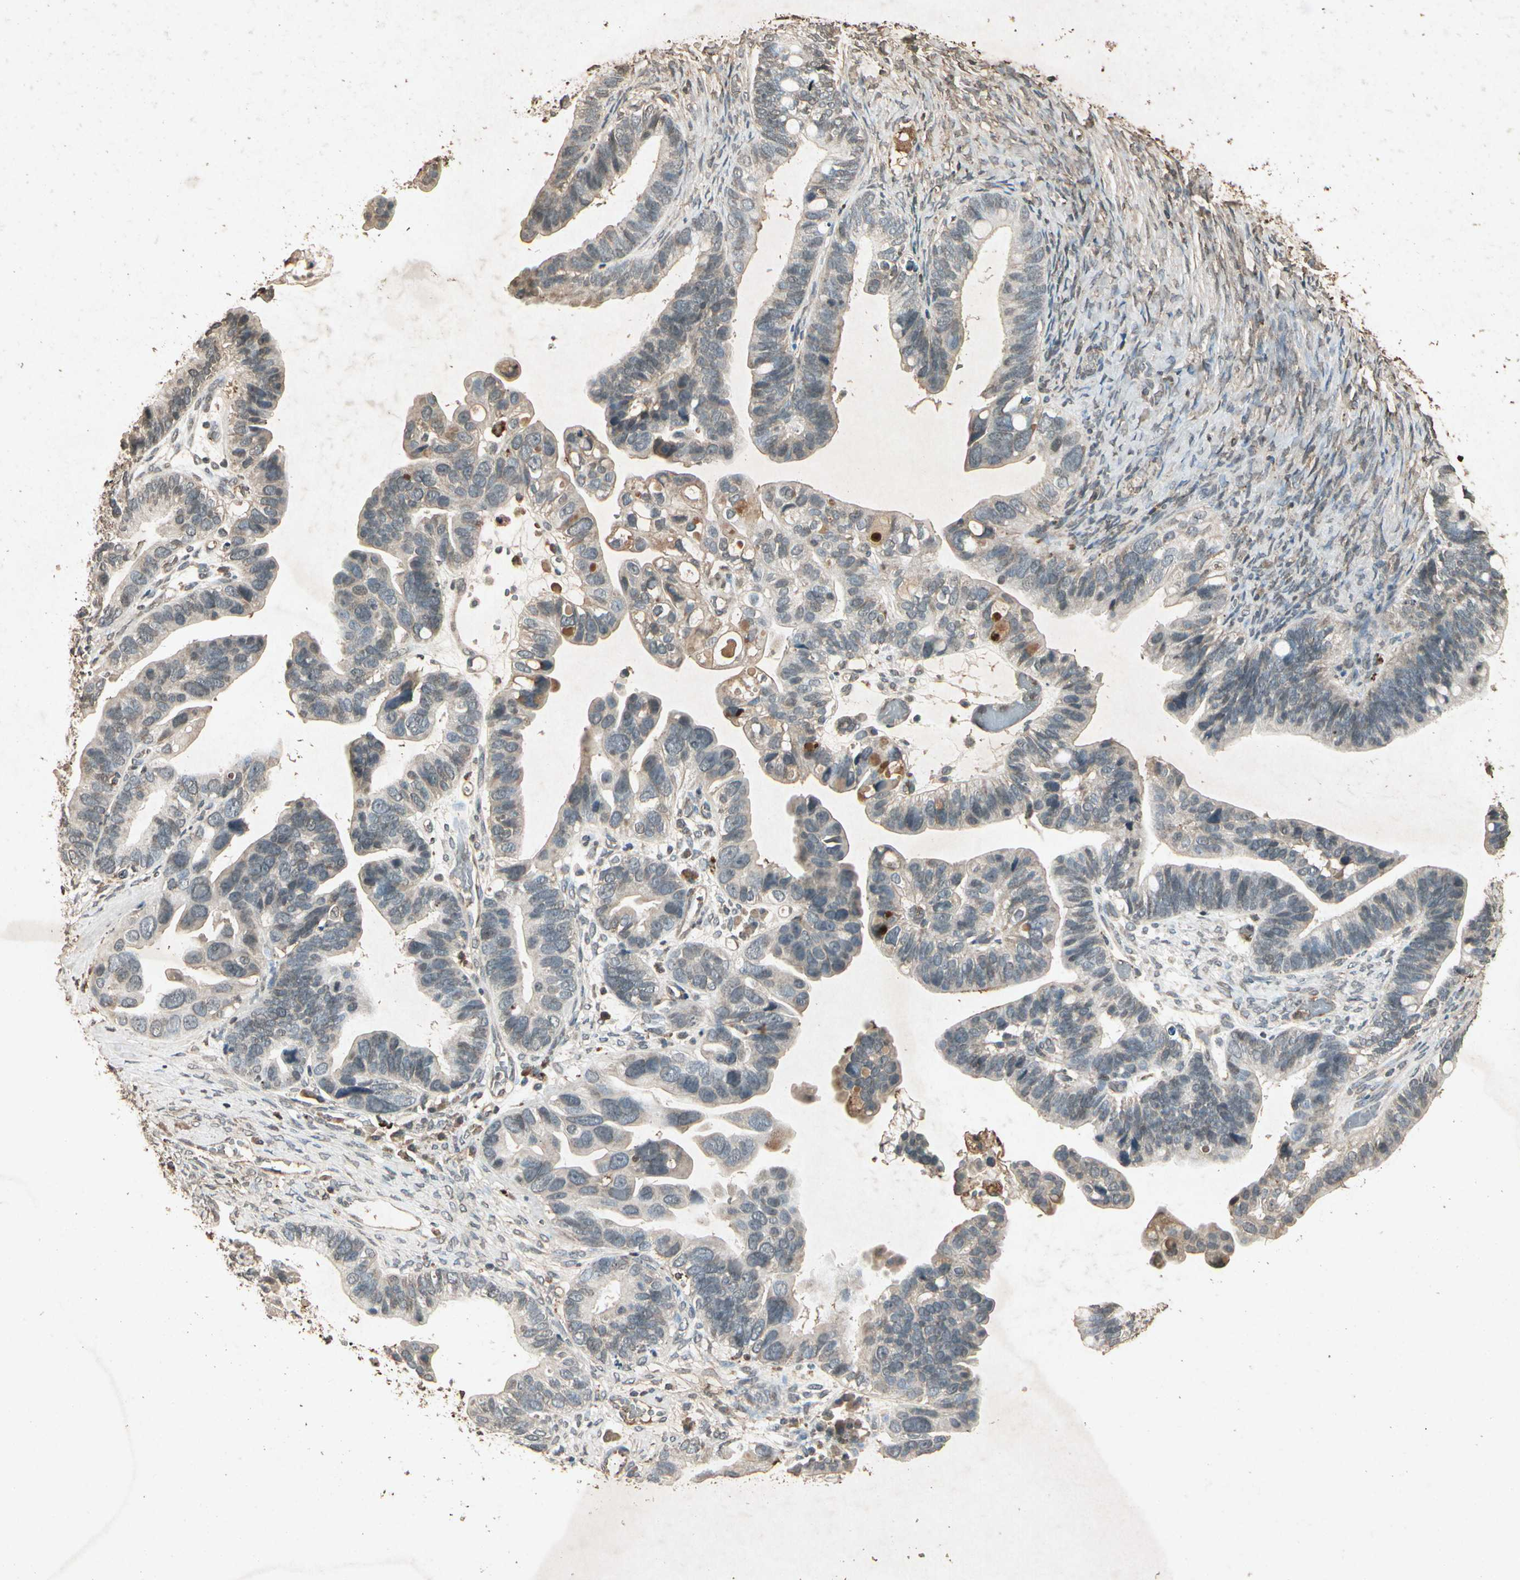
{"staining": {"intensity": "negative", "quantity": "none", "location": "none"}, "tissue": "ovarian cancer", "cell_type": "Tumor cells", "image_type": "cancer", "snomed": [{"axis": "morphology", "description": "Cystadenocarcinoma, serous, NOS"}, {"axis": "topography", "description": "Ovary"}], "caption": "IHC micrograph of human serous cystadenocarcinoma (ovarian) stained for a protein (brown), which shows no staining in tumor cells. The staining is performed using DAB brown chromogen with nuclei counter-stained in using hematoxylin.", "gene": "GC", "patient": {"sex": "female", "age": 56}}